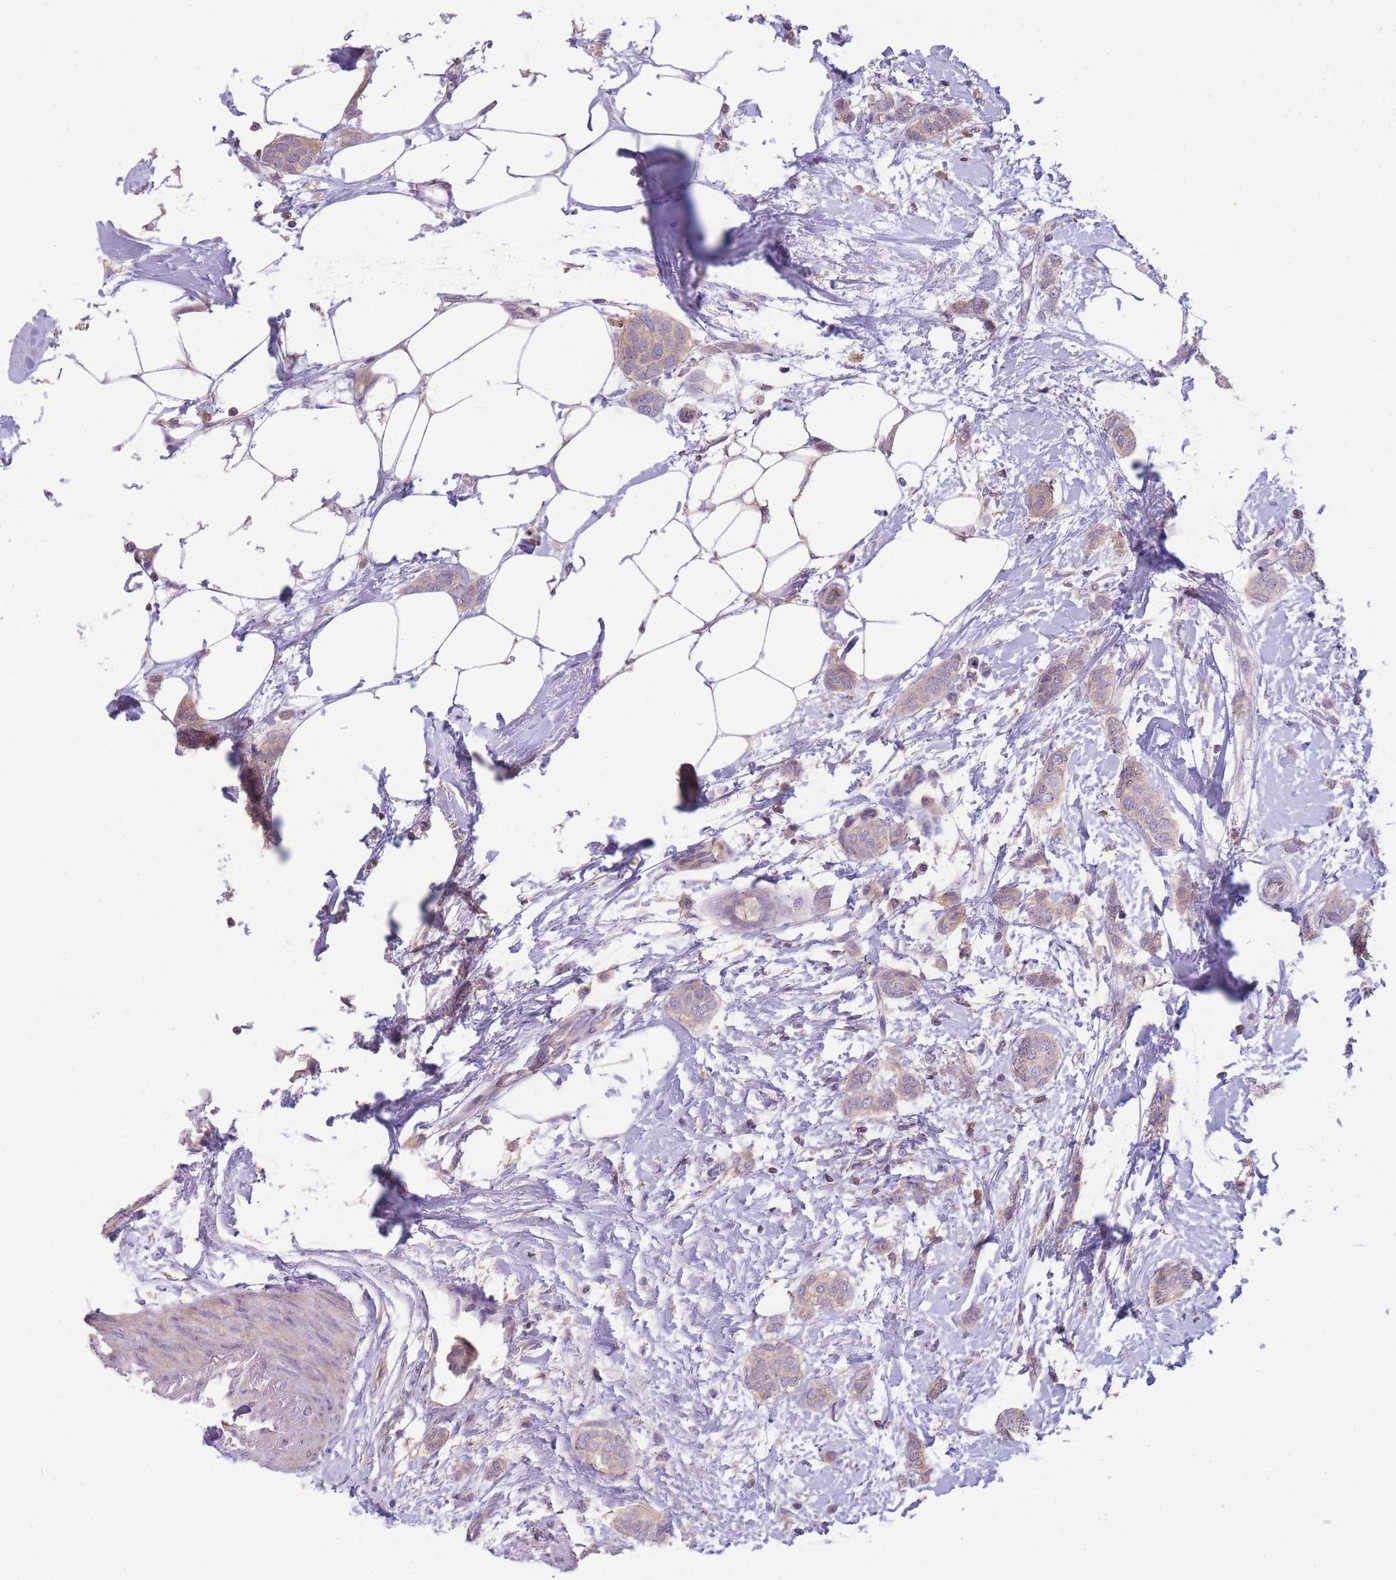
{"staining": {"intensity": "weak", "quantity": "25%-75%", "location": "cytoplasmic/membranous"}, "tissue": "breast cancer", "cell_type": "Tumor cells", "image_type": "cancer", "snomed": [{"axis": "morphology", "description": "Duct carcinoma"}, {"axis": "topography", "description": "Breast"}], "caption": "Weak cytoplasmic/membranous positivity is identified in approximately 25%-75% of tumor cells in breast cancer (invasive ductal carcinoma).", "gene": "OR5T1", "patient": {"sex": "female", "age": 72}}